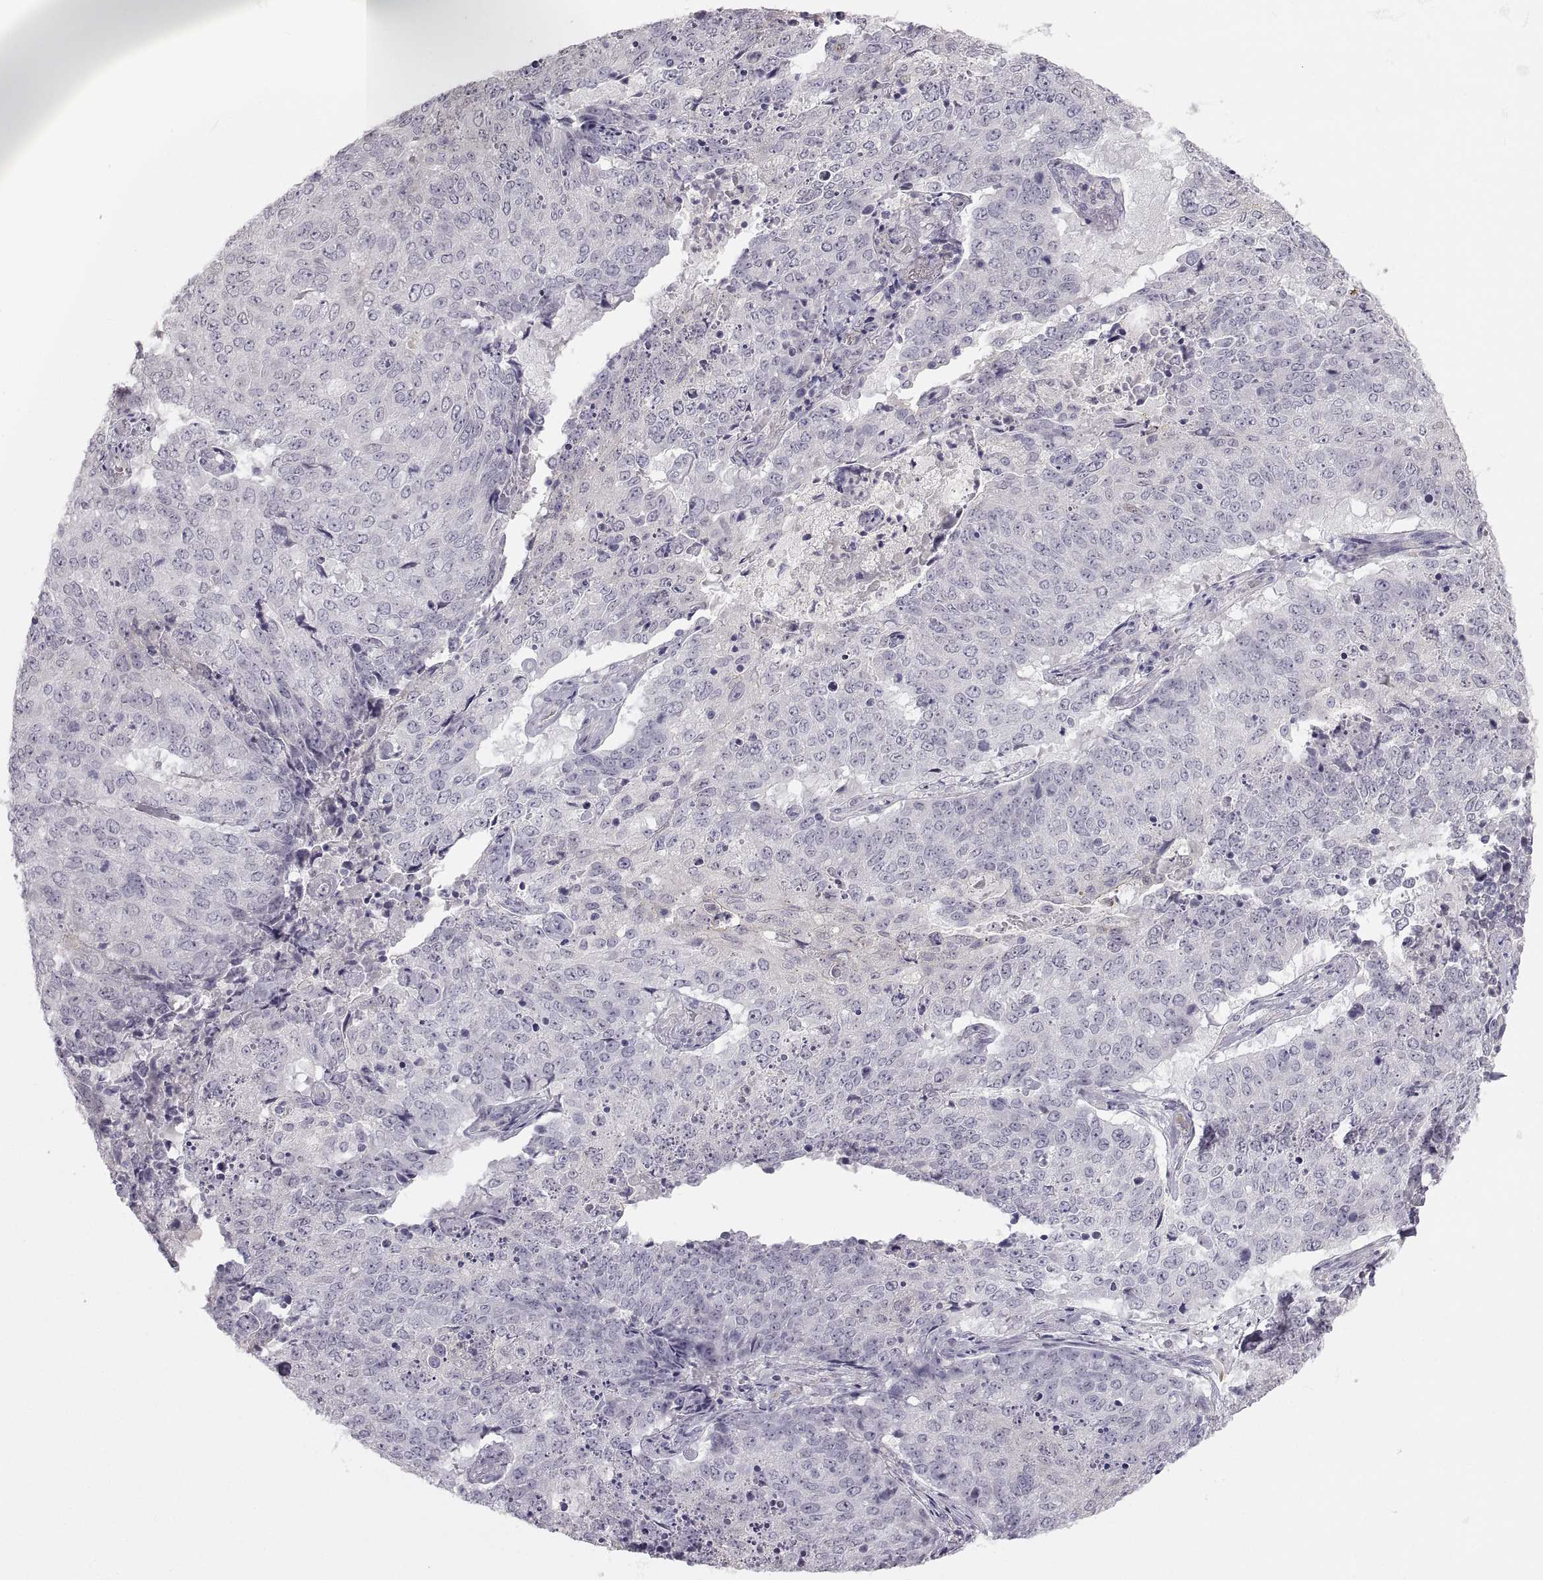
{"staining": {"intensity": "negative", "quantity": "none", "location": "none"}, "tissue": "lung cancer", "cell_type": "Tumor cells", "image_type": "cancer", "snomed": [{"axis": "morphology", "description": "Normal tissue, NOS"}, {"axis": "morphology", "description": "Squamous cell carcinoma, NOS"}, {"axis": "topography", "description": "Bronchus"}, {"axis": "topography", "description": "Lung"}], "caption": "The immunohistochemistry photomicrograph has no significant positivity in tumor cells of lung cancer tissue.", "gene": "ZNF185", "patient": {"sex": "male", "age": 64}}